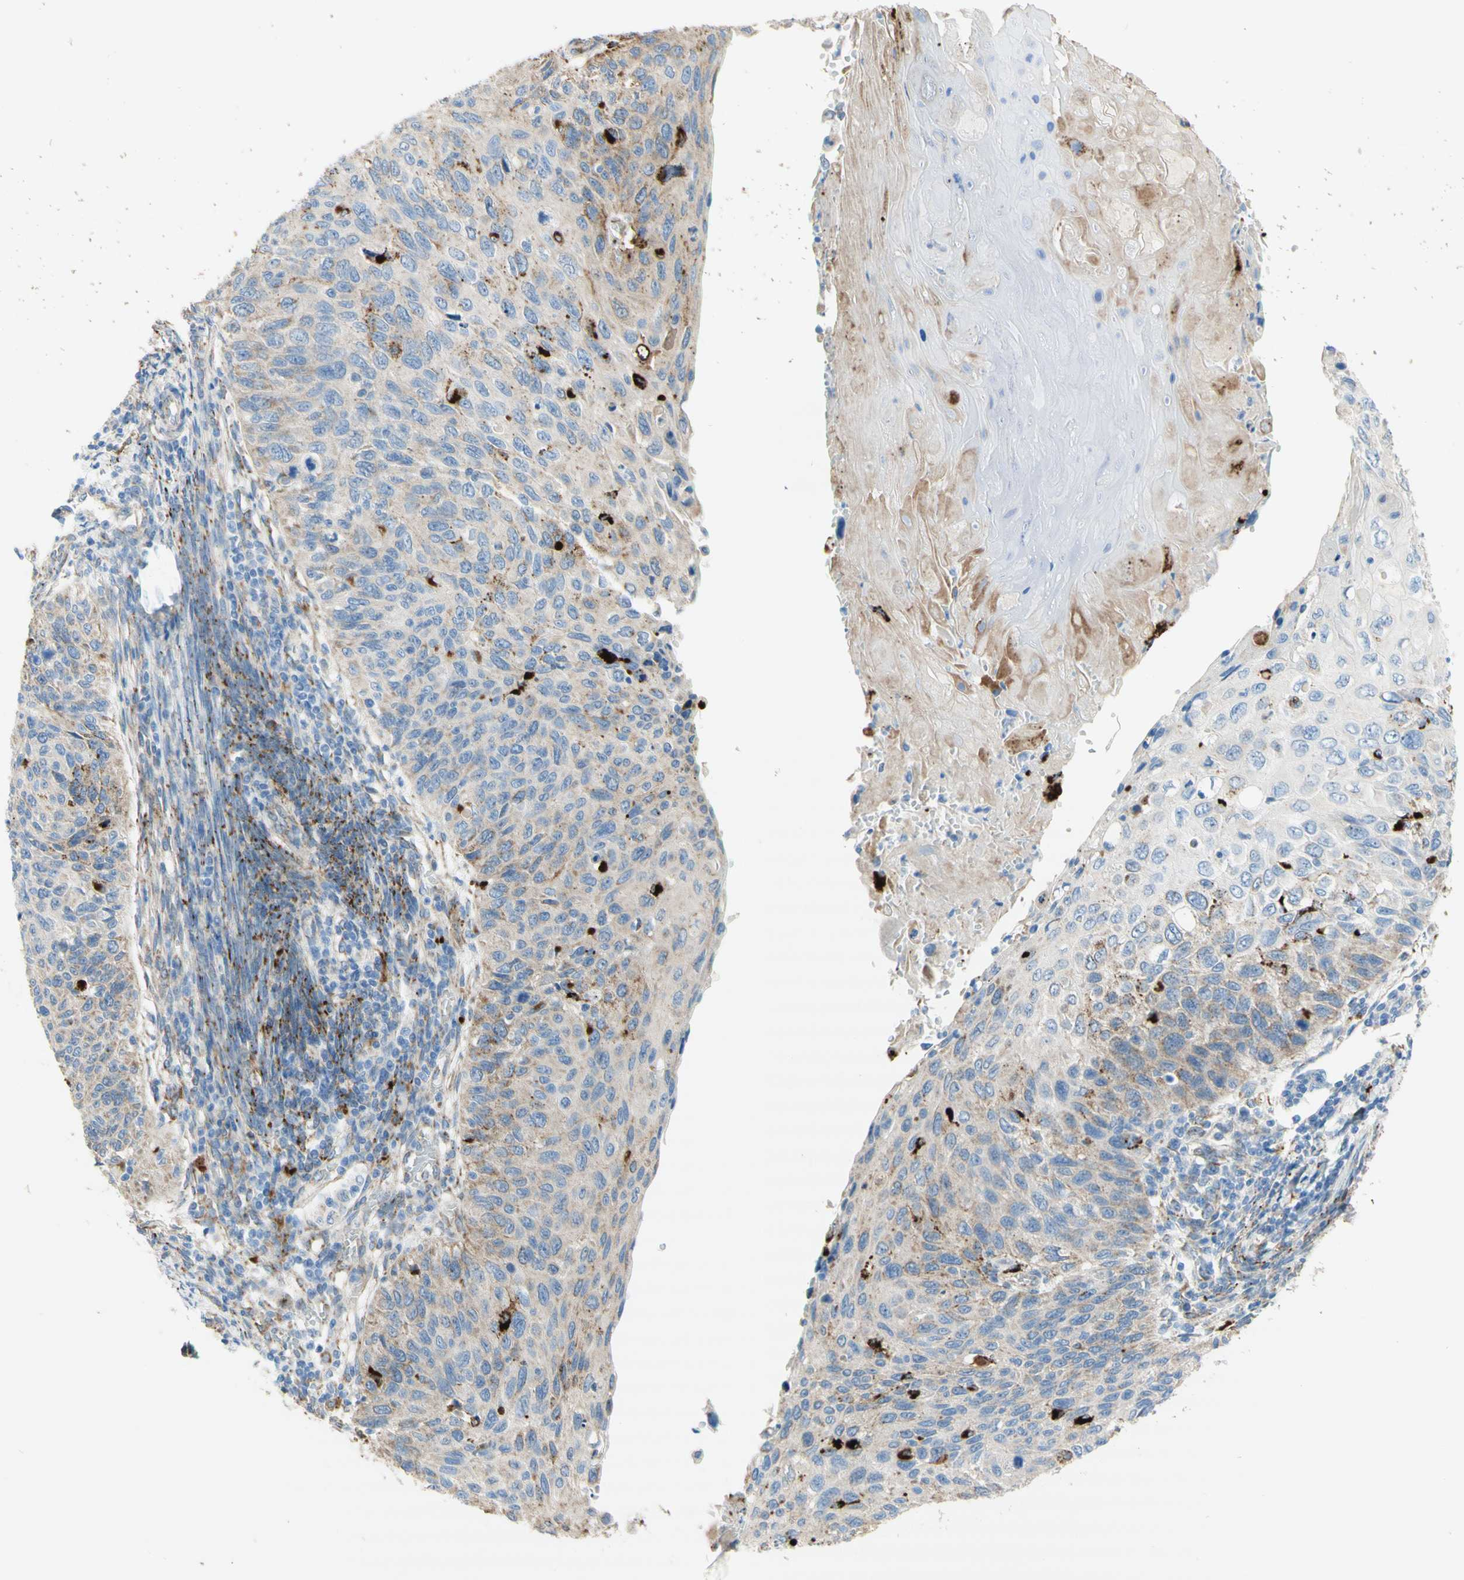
{"staining": {"intensity": "weak", "quantity": "25%-75%", "location": "cytoplasmic/membranous"}, "tissue": "cervical cancer", "cell_type": "Tumor cells", "image_type": "cancer", "snomed": [{"axis": "morphology", "description": "Squamous cell carcinoma, NOS"}, {"axis": "topography", "description": "Cervix"}], "caption": "High-magnification brightfield microscopy of squamous cell carcinoma (cervical) stained with DAB (brown) and counterstained with hematoxylin (blue). tumor cells exhibit weak cytoplasmic/membranous staining is identified in about25%-75% of cells.", "gene": "URB2", "patient": {"sex": "female", "age": 70}}